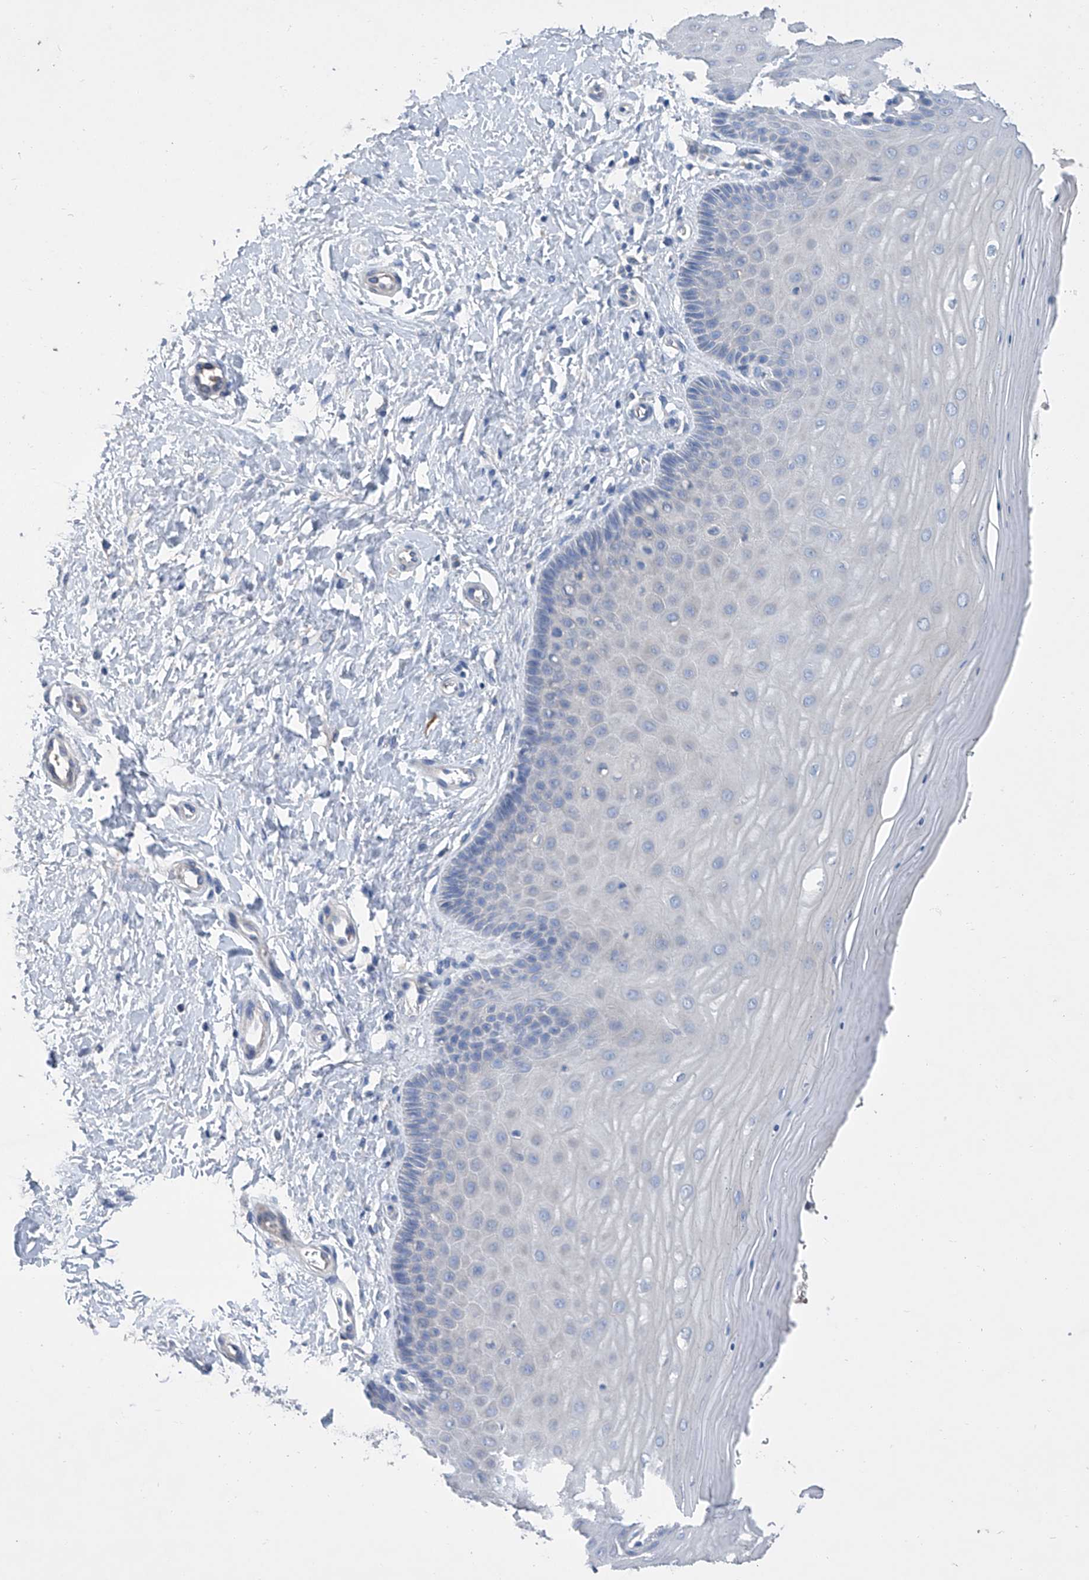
{"staining": {"intensity": "negative", "quantity": "none", "location": "none"}, "tissue": "cervix", "cell_type": "Glandular cells", "image_type": "normal", "snomed": [{"axis": "morphology", "description": "Normal tissue, NOS"}, {"axis": "topography", "description": "Cervix"}], "caption": "Cervix stained for a protein using IHC displays no staining glandular cells.", "gene": "GPT", "patient": {"sex": "female", "age": 55}}